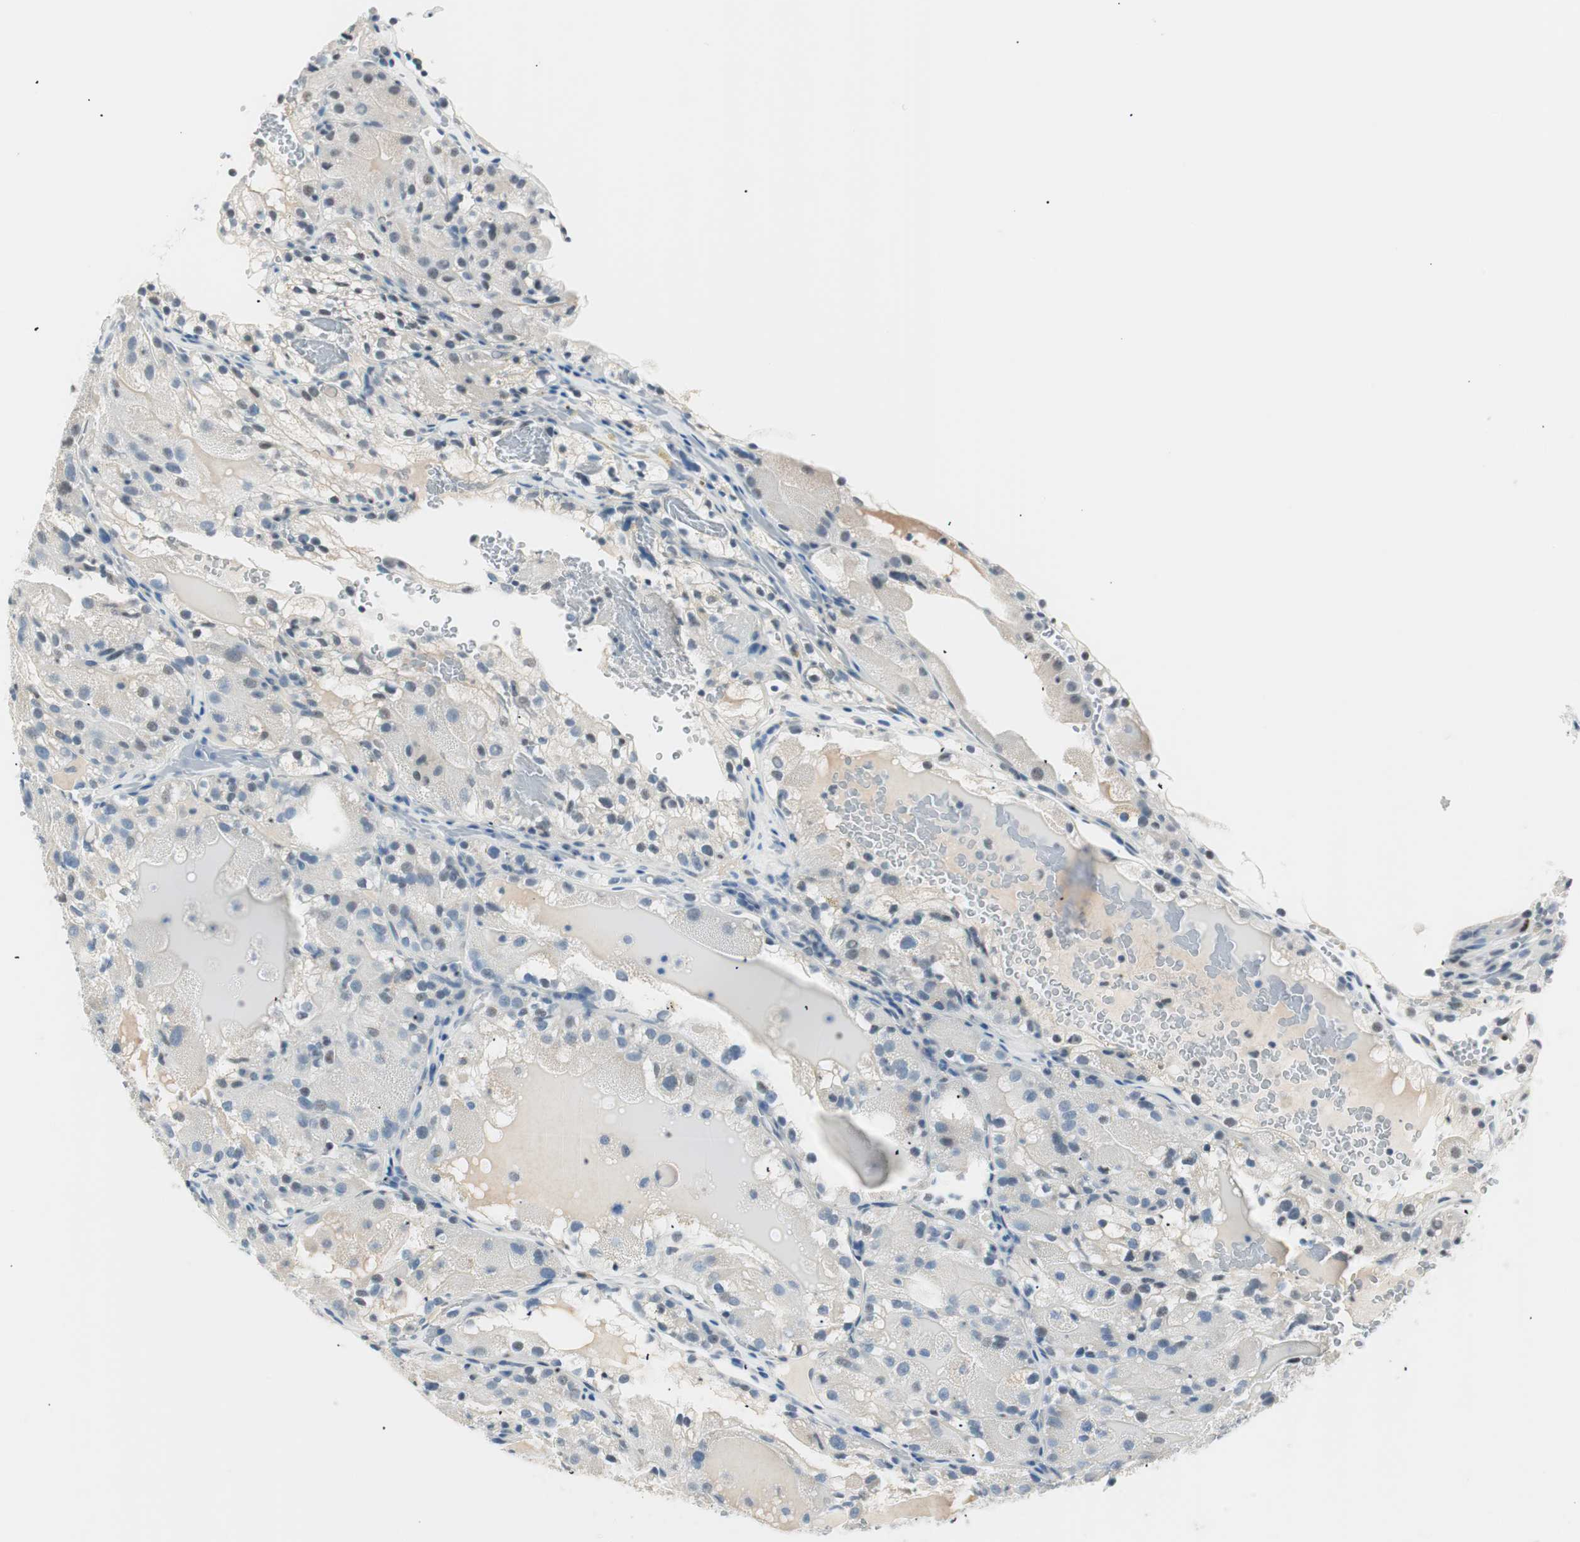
{"staining": {"intensity": "negative", "quantity": "none", "location": "none"}, "tissue": "renal cancer", "cell_type": "Tumor cells", "image_type": "cancer", "snomed": [{"axis": "morphology", "description": "Normal tissue, NOS"}, {"axis": "morphology", "description": "Adenocarcinoma, NOS"}, {"axis": "topography", "description": "Kidney"}], "caption": "Protein analysis of adenocarcinoma (renal) demonstrates no significant positivity in tumor cells.", "gene": "HOXB13", "patient": {"sex": "male", "age": 61}}